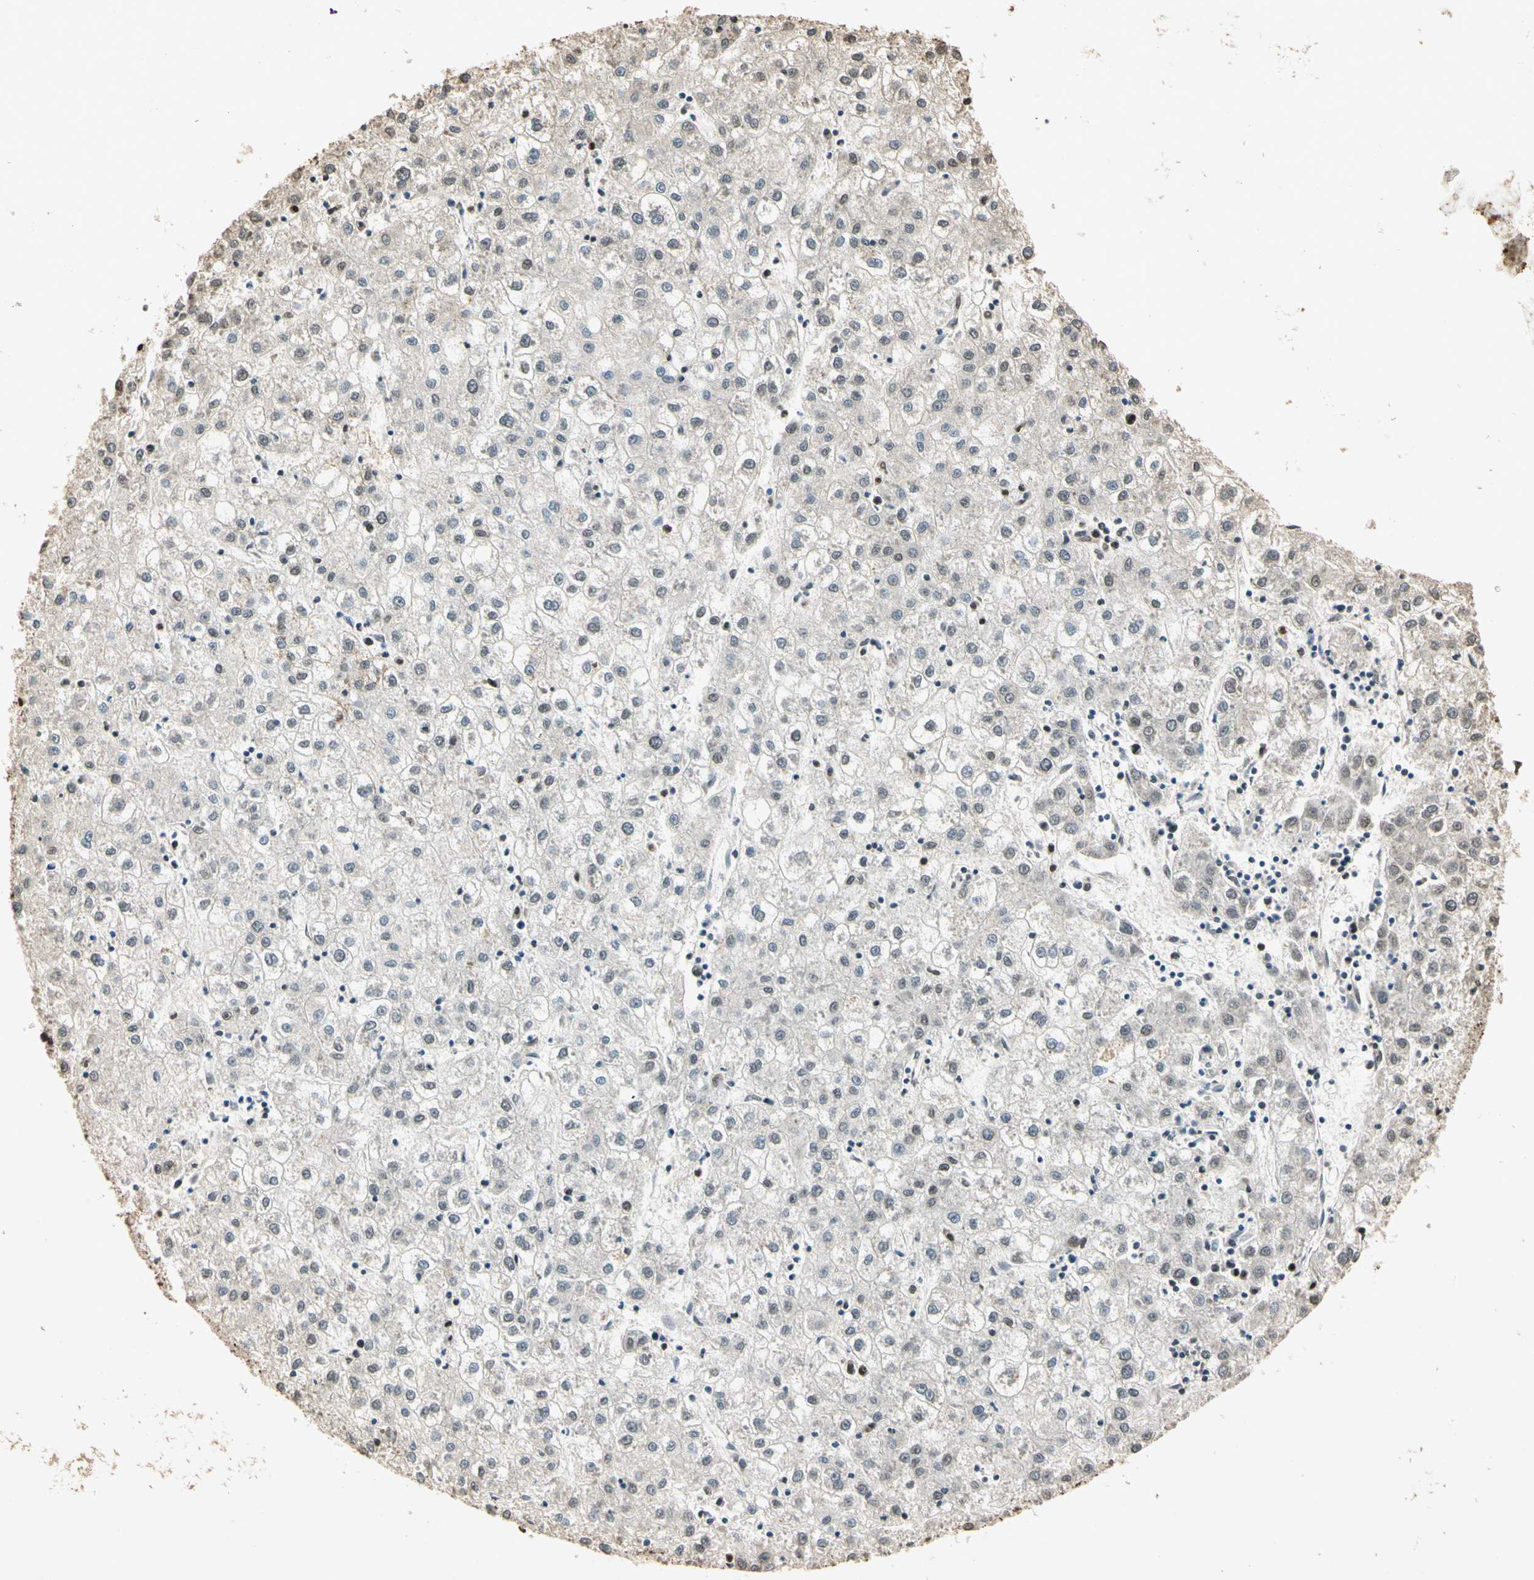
{"staining": {"intensity": "weak", "quantity": "<25%", "location": "cytoplasmic/membranous"}, "tissue": "liver cancer", "cell_type": "Tumor cells", "image_type": "cancer", "snomed": [{"axis": "morphology", "description": "Carcinoma, Hepatocellular, NOS"}, {"axis": "topography", "description": "Liver"}], "caption": "This is an immunohistochemistry histopathology image of liver cancer. There is no expression in tumor cells.", "gene": "TOP1", "patient": {"sex": "male", "age": 72}}